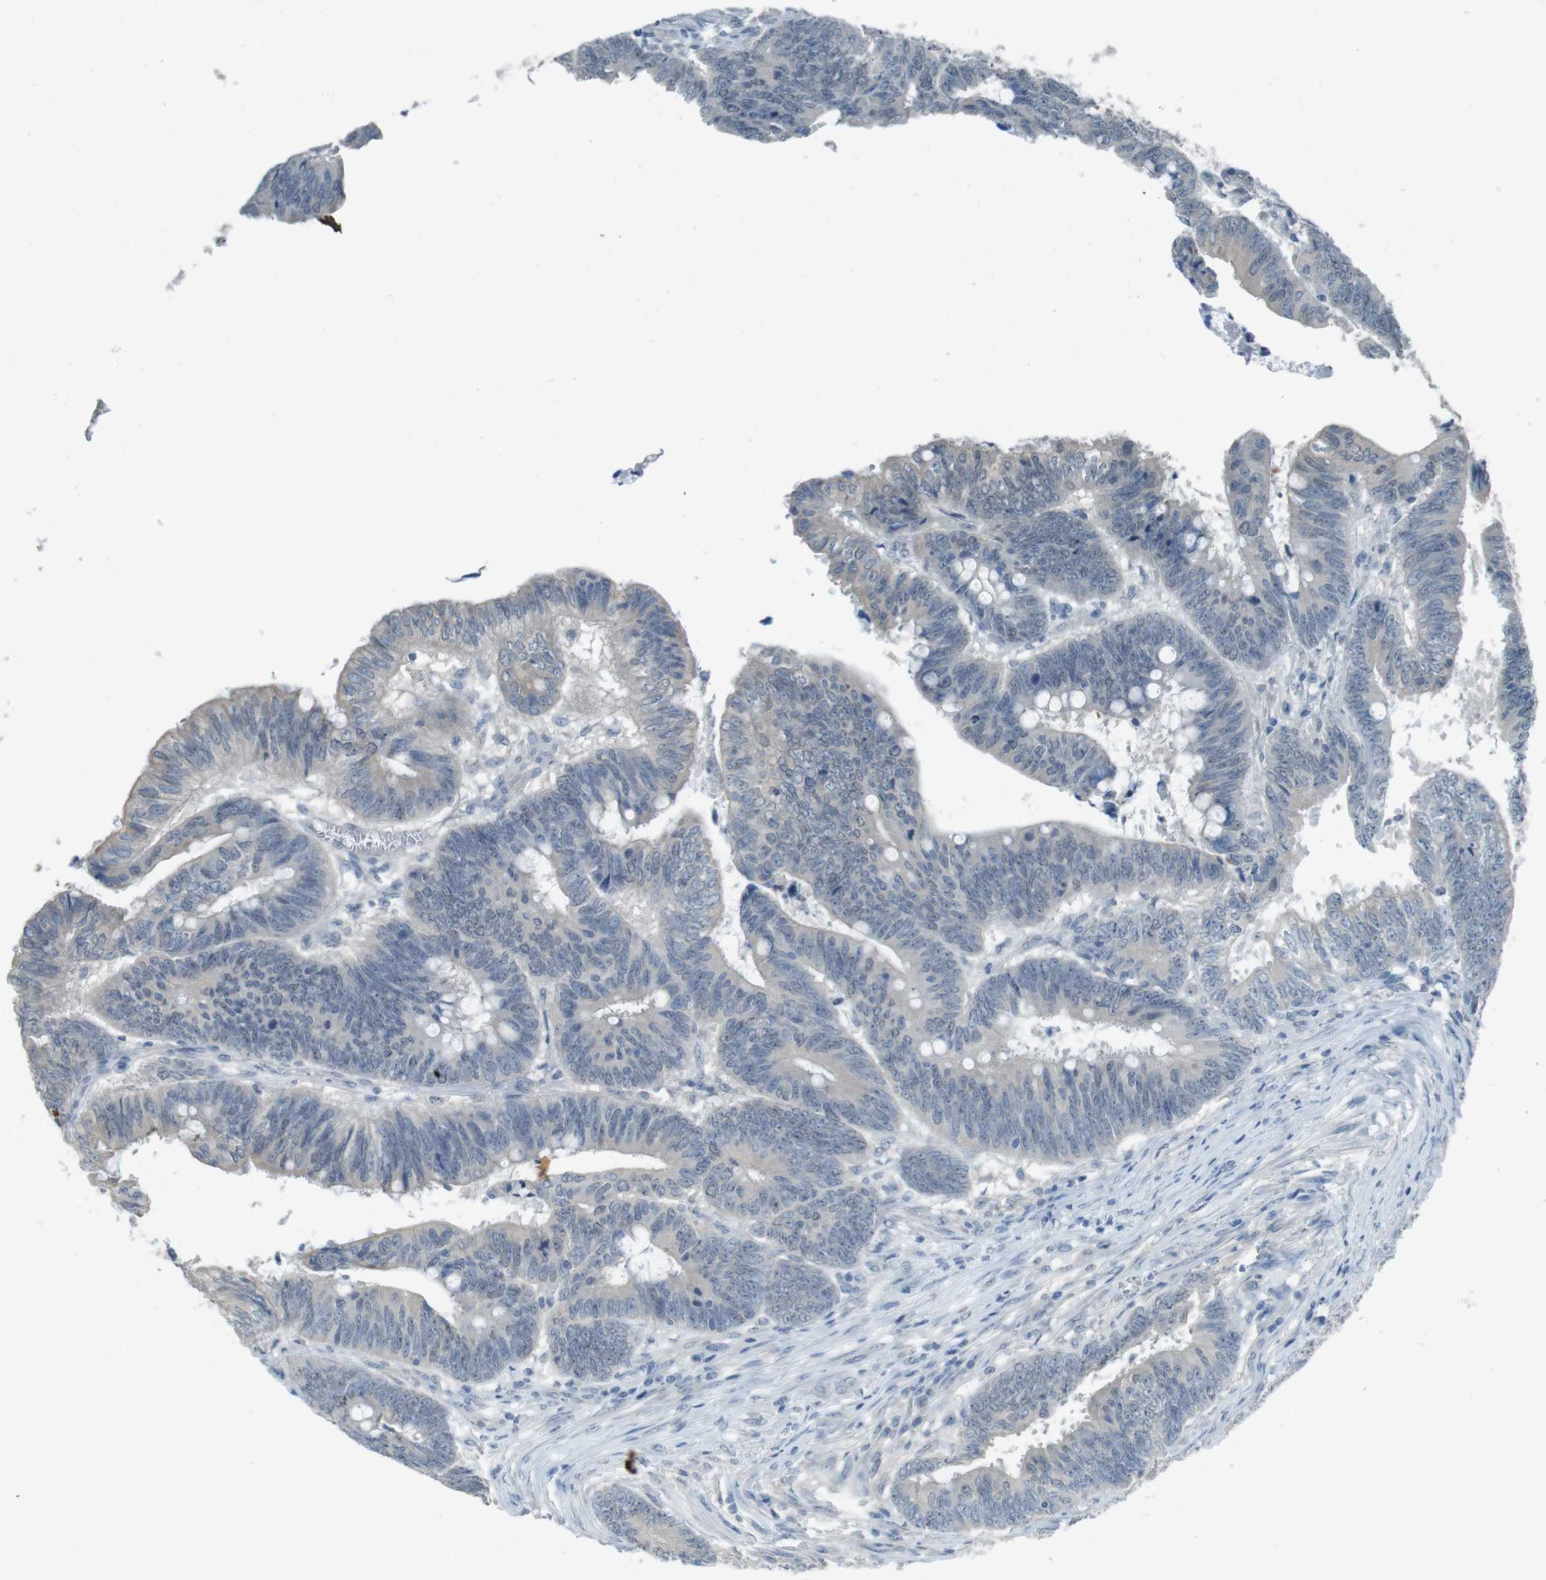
{"staining": {"intensity": "negative", "quantity": "none", "location": "none"}, "tissue": "colorectal cancer", "cell_type": "Tumor cells", "image_type": "cancer", "snomed": [{"axis": "morphology", "description": "Adenocarcinoma, NOS"}, {"axis": "topography", "description": "Colon"}], "caption": "Protein analysis of colorectal cancer (adenocarcinoma) shows no significant expression in tumor cells.", "gene": "ENTPD7", "patient": {"sex": "male", "age": 45}}